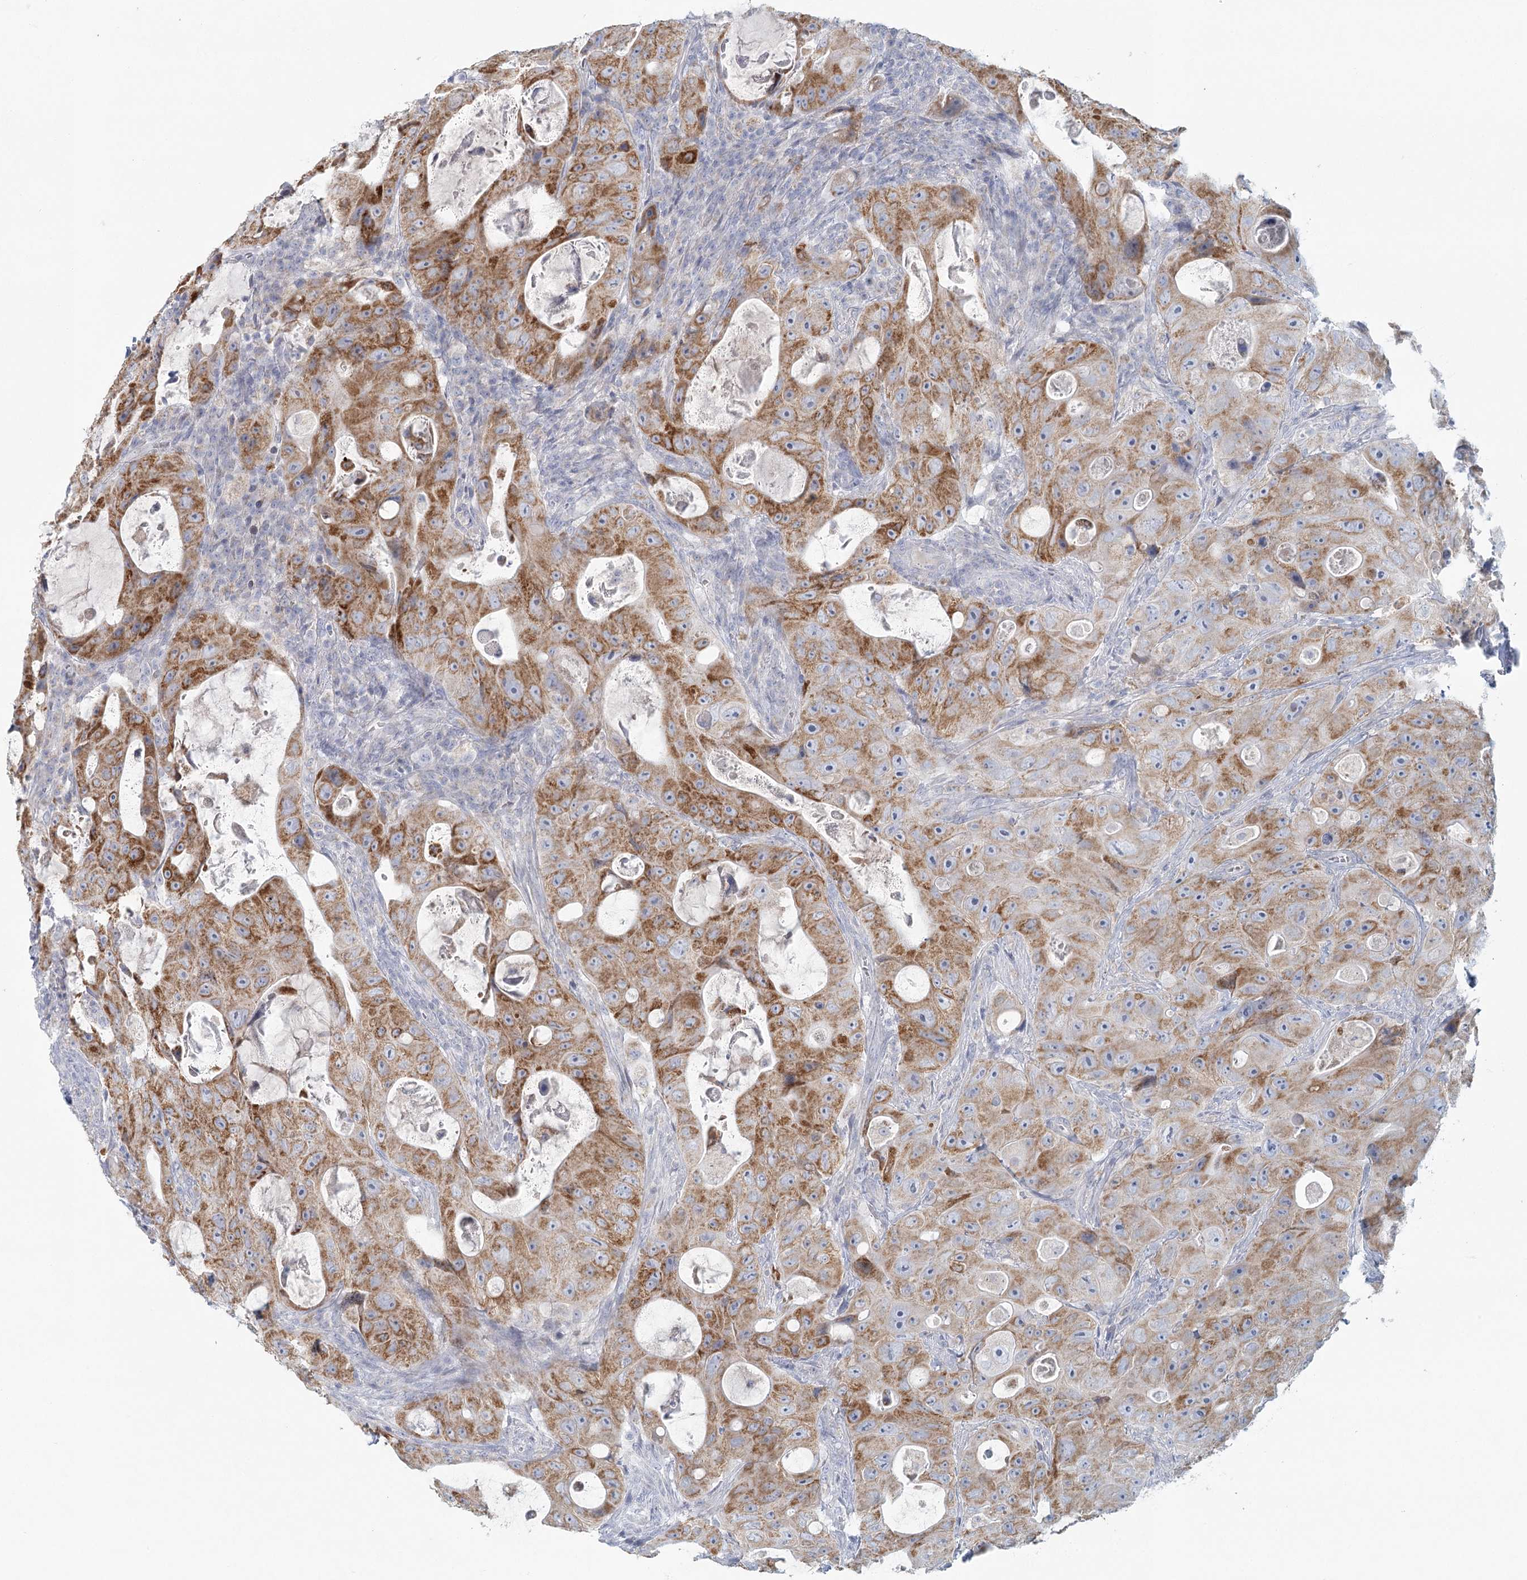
{"staining": {"intensity": "moderate", "quantity": ">75%", "location": "cytoplasmic/membranous"}, "tissue": "colorectal cancer", "cell_type": "Tumor cells", "image_type": "cancer", "snomed": [{"axis": "morphology", "description": "Adenocarcinoma, NOS"}, {"axis": "topography", "description": "Colon"}], "caption": "Protein expression analysis of human colorectal adenocarcinoma reveals moderate cytoplasmic/membranous positivity in approximately >75% of tumor cells. (brown staining indicates protein expression, while blue staining denotes nuclei).", "gene": "BPHL", "patient": {"sex": "female", "age": 46}}